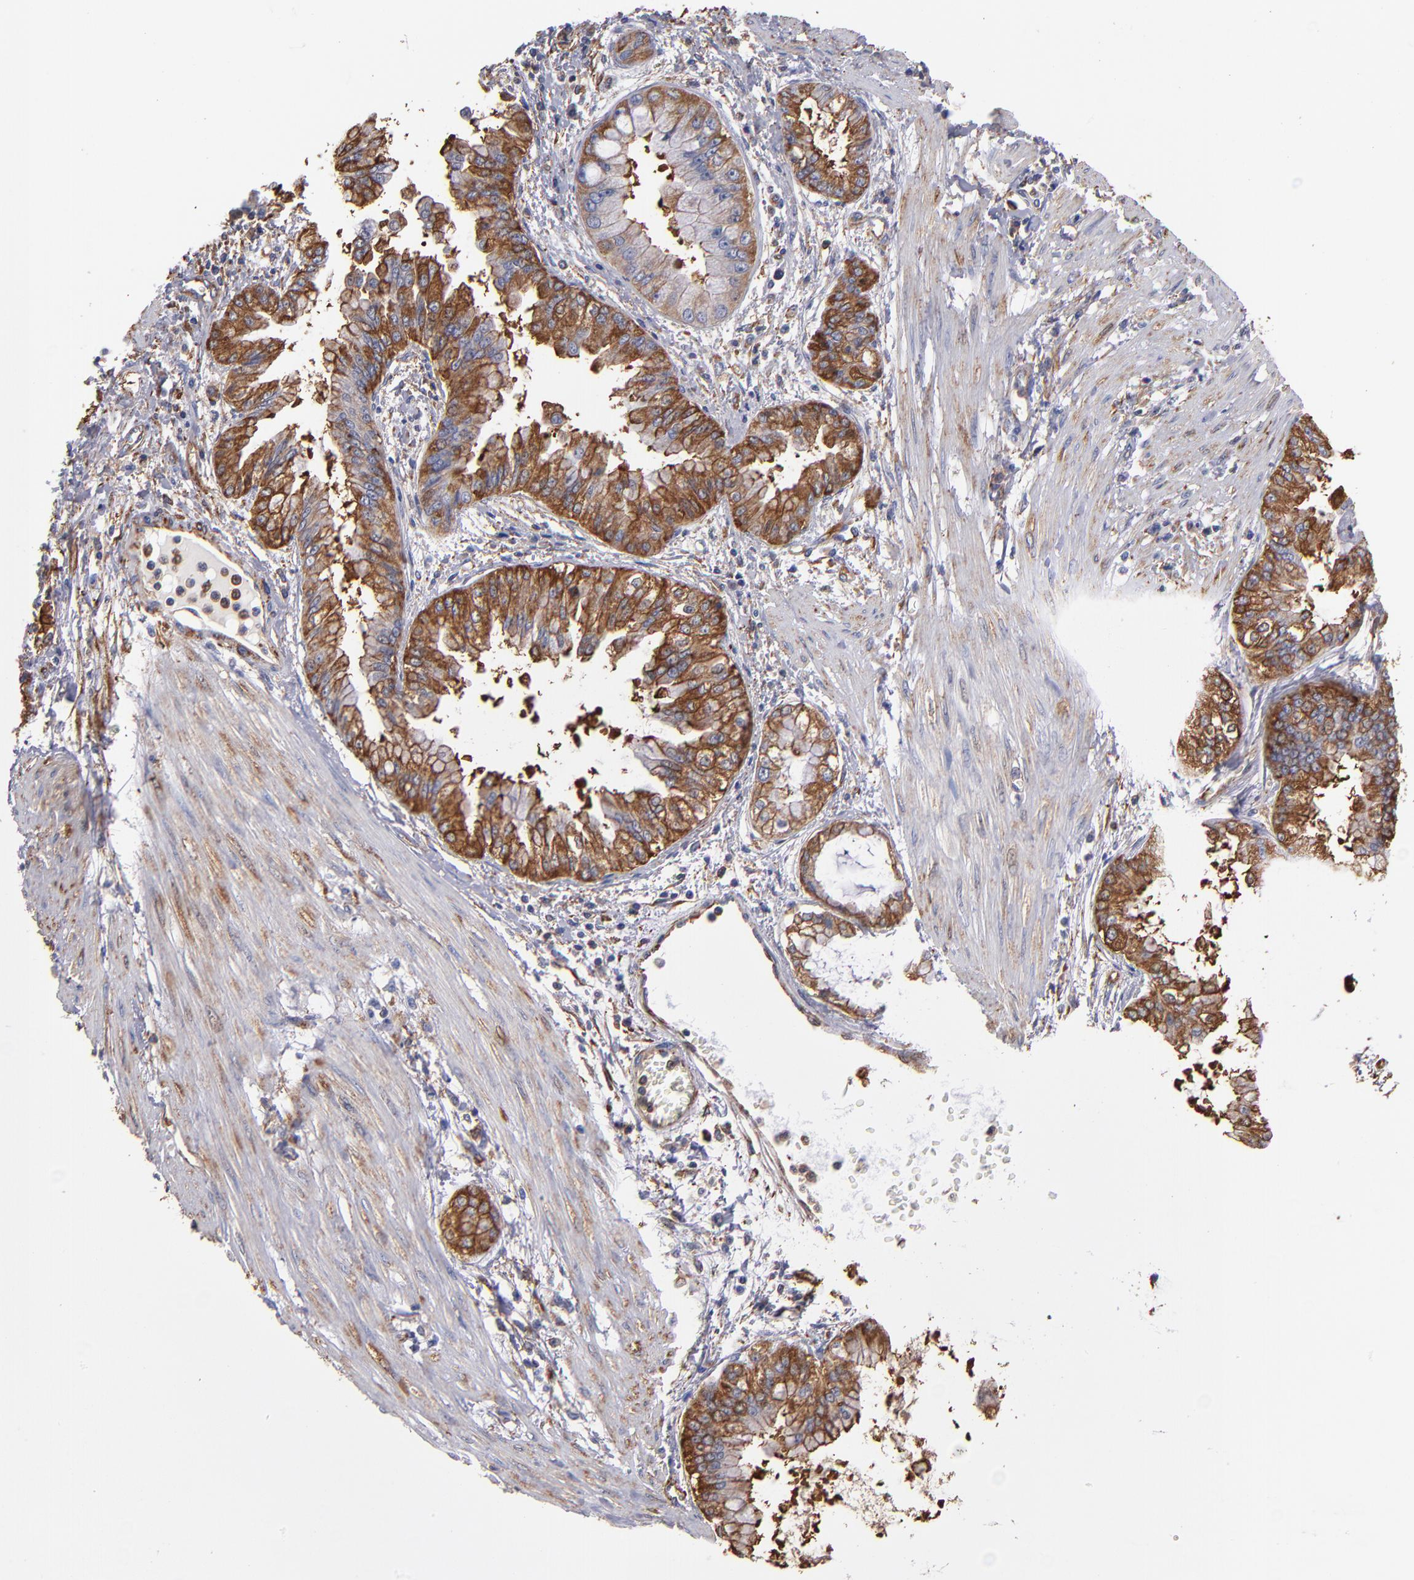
{"staining": {"intensity": "strong", "quantity": ">75%", "location": "cytoplasmic/membranous"}, "tissue": "liver cancer", "cell_type": "Tumor cells", "image_type": "cancer", "snomed": [{"axis": "morphology", "description": "Cholangiocarcinoma"}, {"axis": "topography", "description": "Liver"}], "caption": "Immunohistochemistry (IHC) (DAB (3,3'-diaminobenzidine)) staining of human liver cancer reveals strong cytoplasmic/membranous protein positivity in about >75% of tumor cells.", "gene": "MVP", "patient": {"sex": "female", "age": 79}}